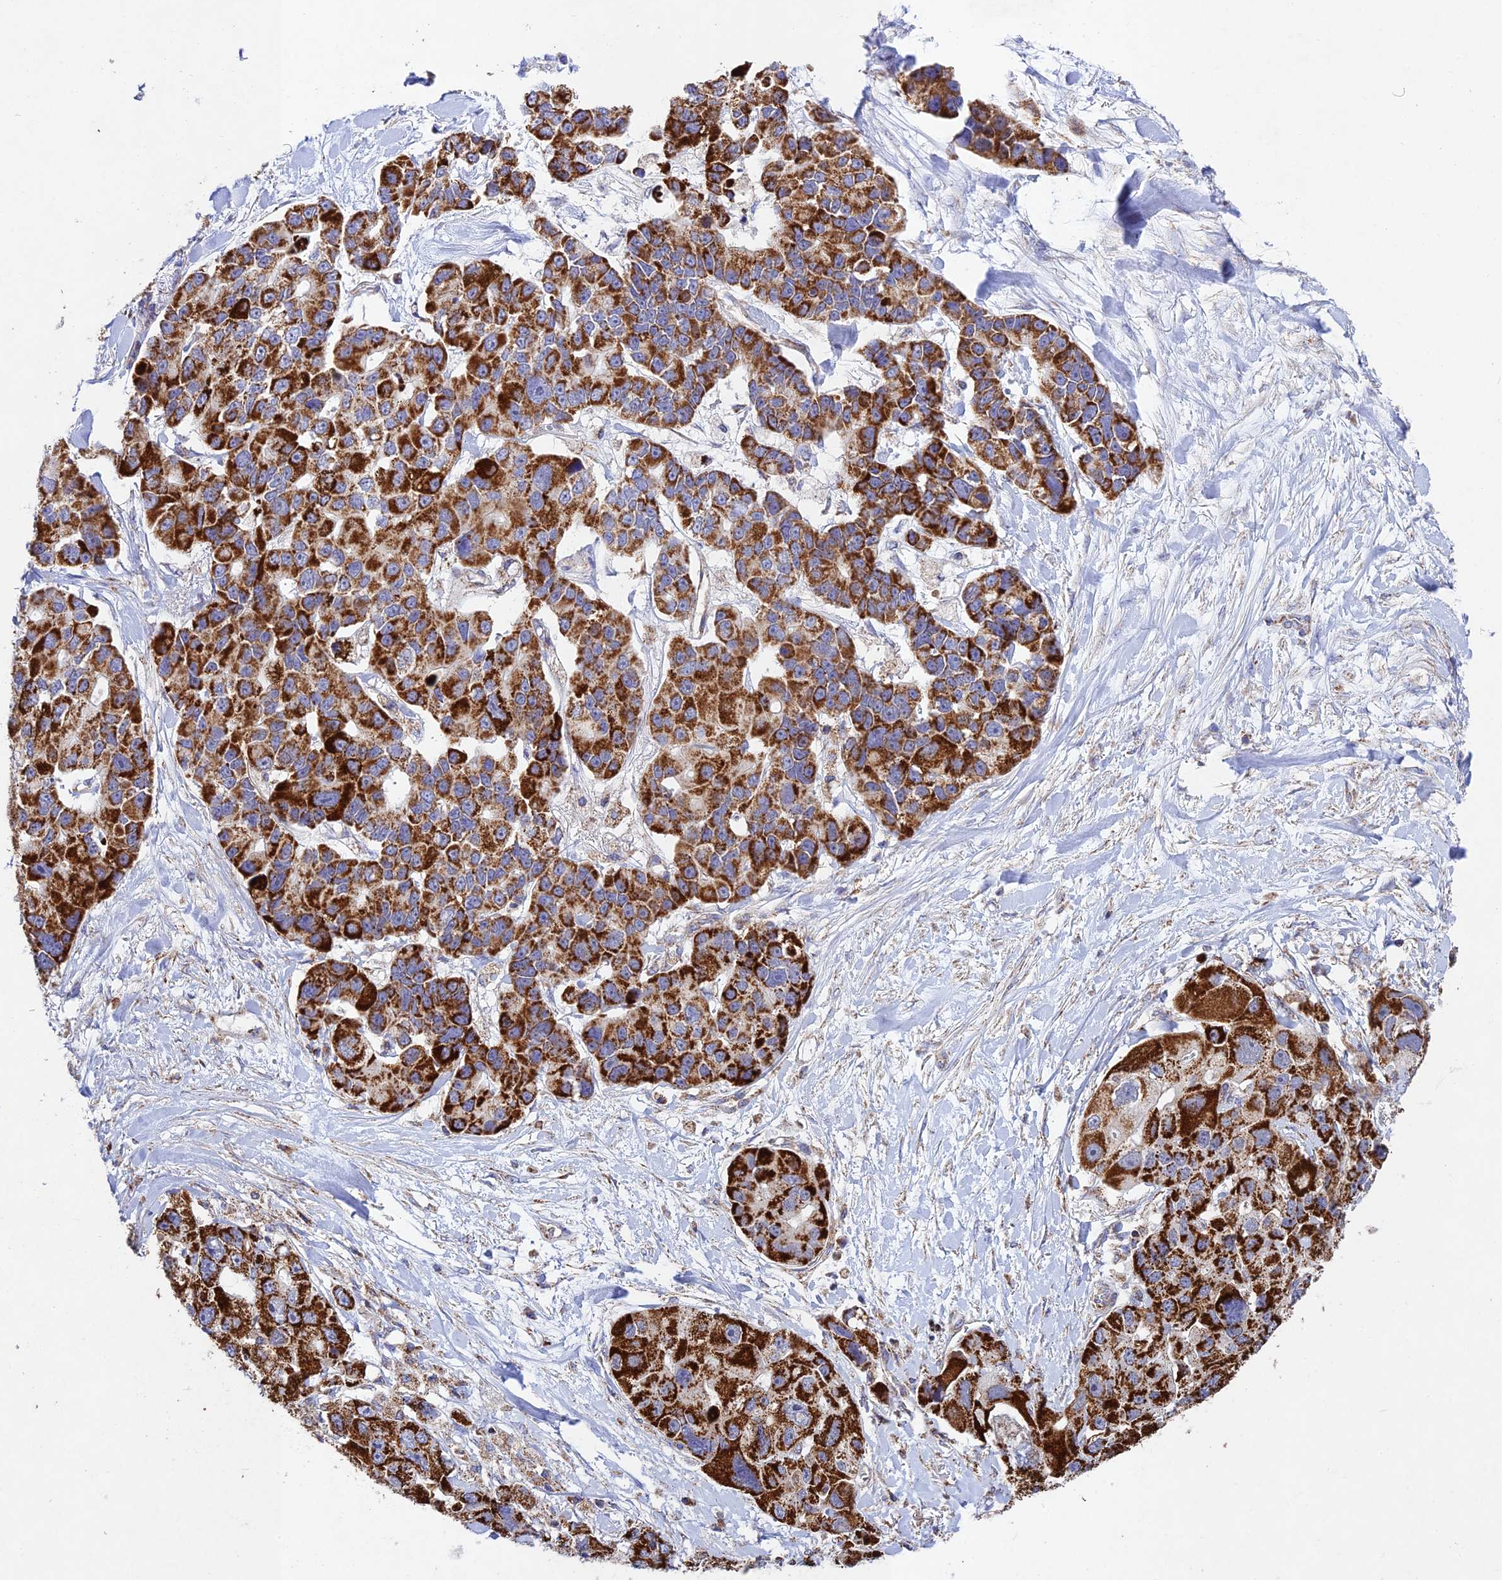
{"staining": {"intensity": "strong", "quantity": ">75%", "location": "cytoplasmic/membranous"}, "tissue": "lung cancer", "cell_type": "Tumor cells", "image_type": "cancer", "snomed": [{"axis": "morphology", "description": "Adenocarcinoma, NOS"}, {"axis": "topography", "description": "Lung"}], "caption": "Immunohistochemical staining of lung adenocarcinoma shows high levels of strong cytoplasmic/membranous protein expression in approximately >75% of tumor cells.", "gene": "KHDC3L", "patient": {"sex": "female", "age": 54}}